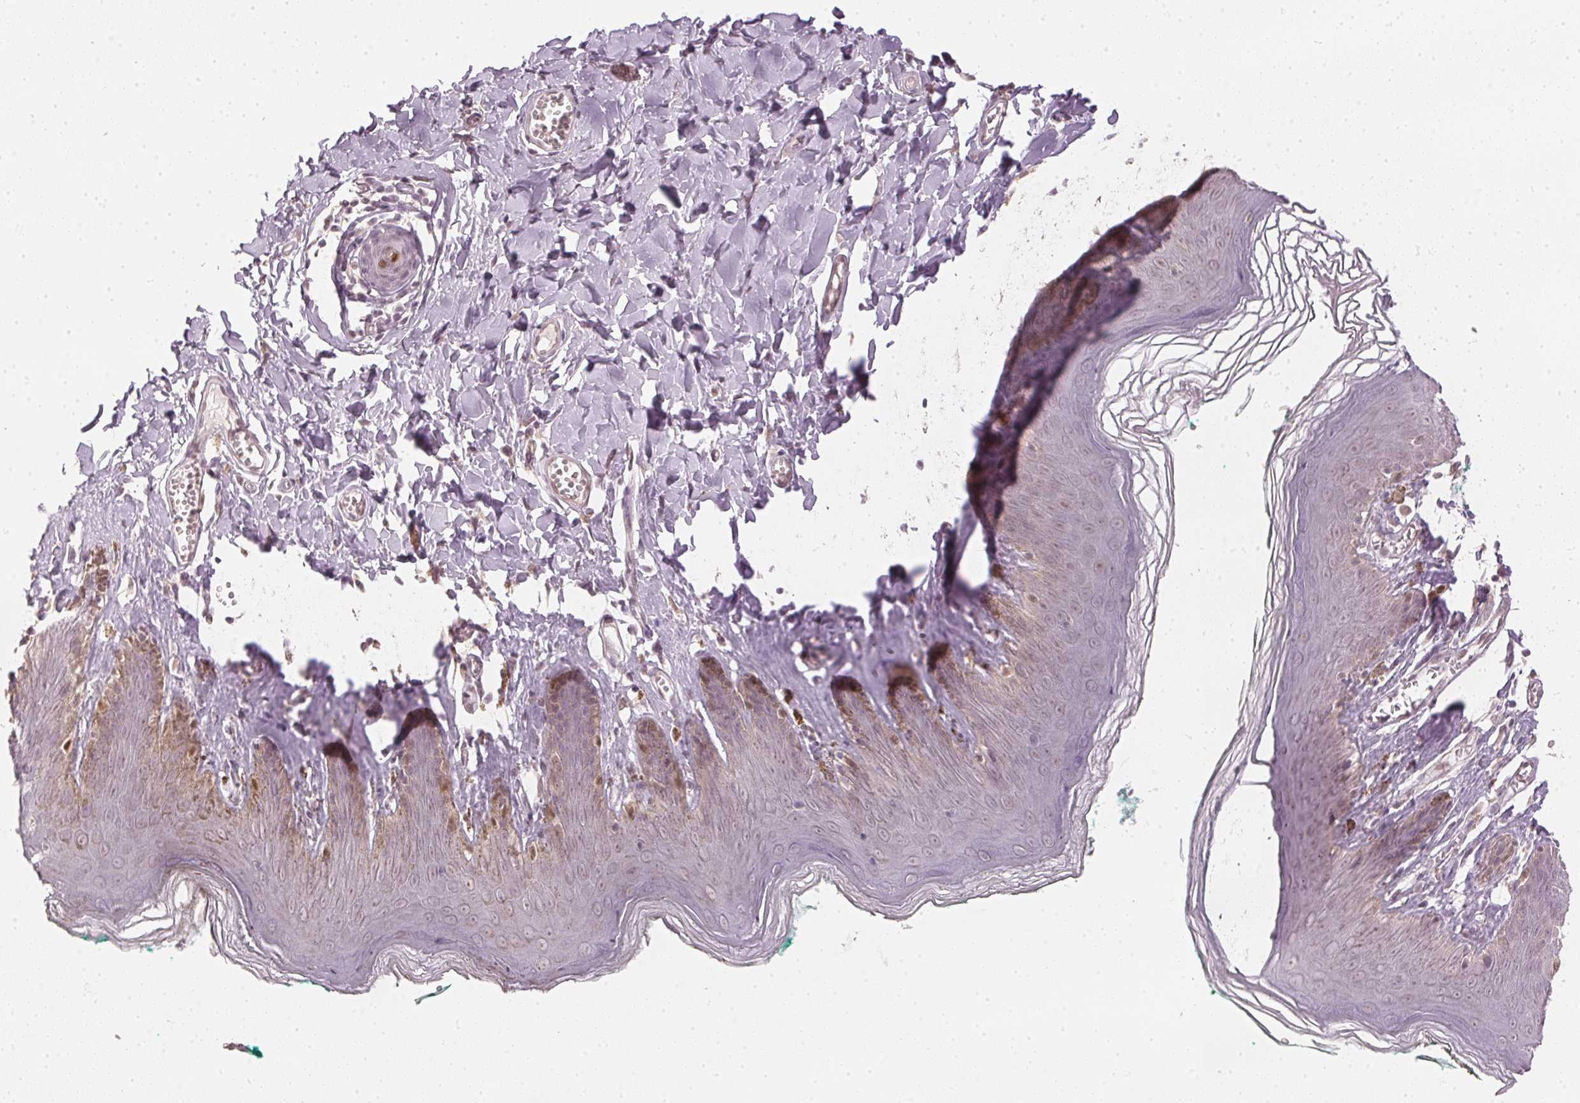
{"staining": {"intensity": "moderate", "quantity": "<25%", "location": "nuclear"}, "tissue": "skin", "cell_type": "Epidermal cells", "image_type": "normal", "snomed": [{"axis": "morphology", "description": "Normal tissue, NOS"}, {"axis": "topography", "description": "Vulva"}, {"axis": "topography", "description": "Peripheral nerve tissue"}], "caption": "The micrograph reveals staining of benign skin, revealing moderate nuclear protein positivity (brown color) within epidermal cells. (Stains: DAB (3,3'-diaminobenzidine) in brown, nuclei in blue, Microscopy: brightfield microscopy at high magnification).", "gene": "ENSG00000267001", "patient": {"sex": "female", "age": 66}}